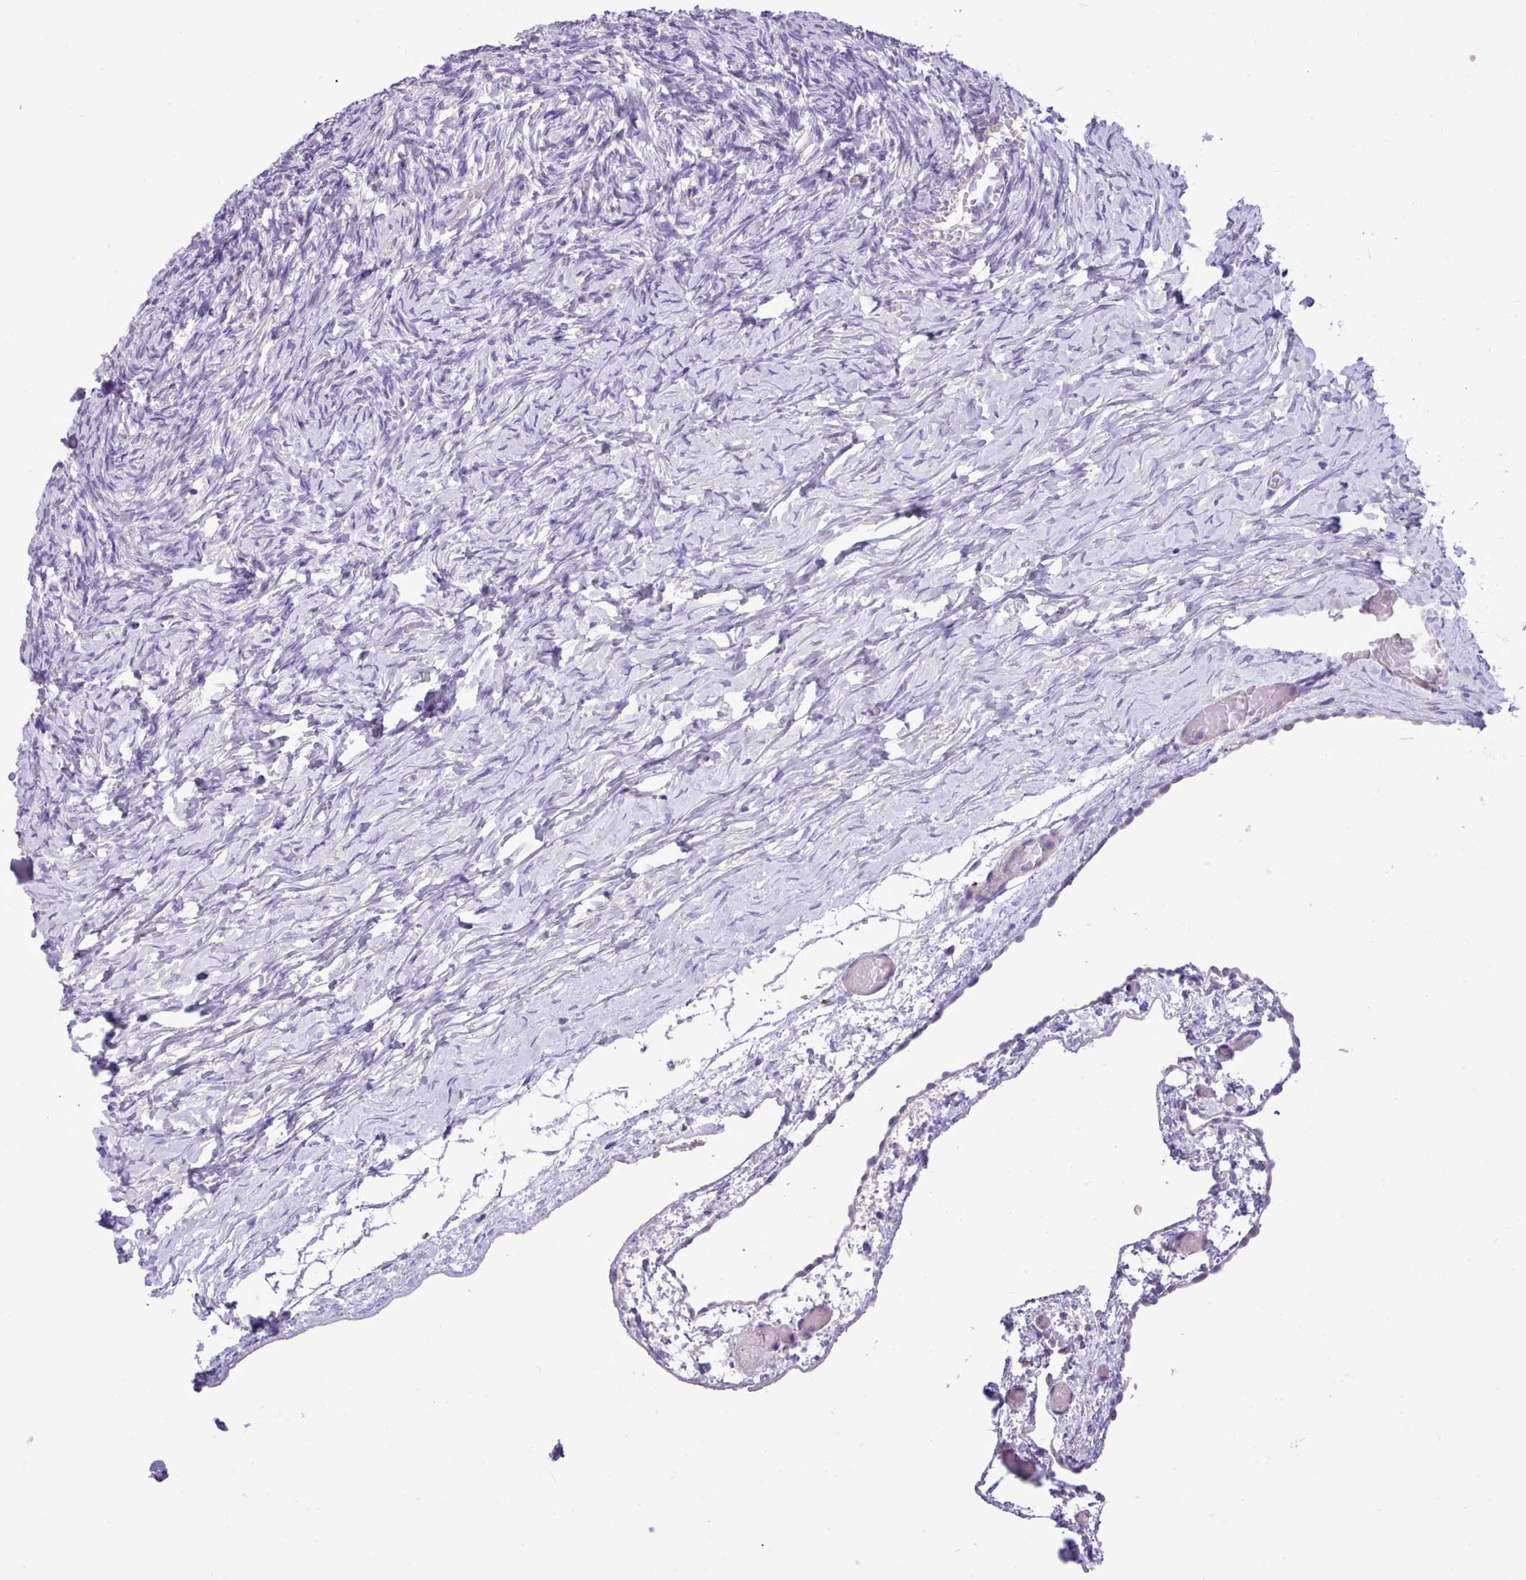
{"staining": {"intensity": "negative", "quantity": "none", "location": "none"}, "tissue": "ovary", "cell_type": "Ovarian stroma cells", "image_type": "normal", "snomed": [{"axis": "morphology", "description": "Normal tissue, NOS"}, {"axis": "topography", "description": "Ovary"}], "caption": "Ovary stained for a protein using immunohistochemistry displays no staining ovarian stroma cells.", "gene": "CYP2A13", "patient": {"sex": "female", "age": 39}}